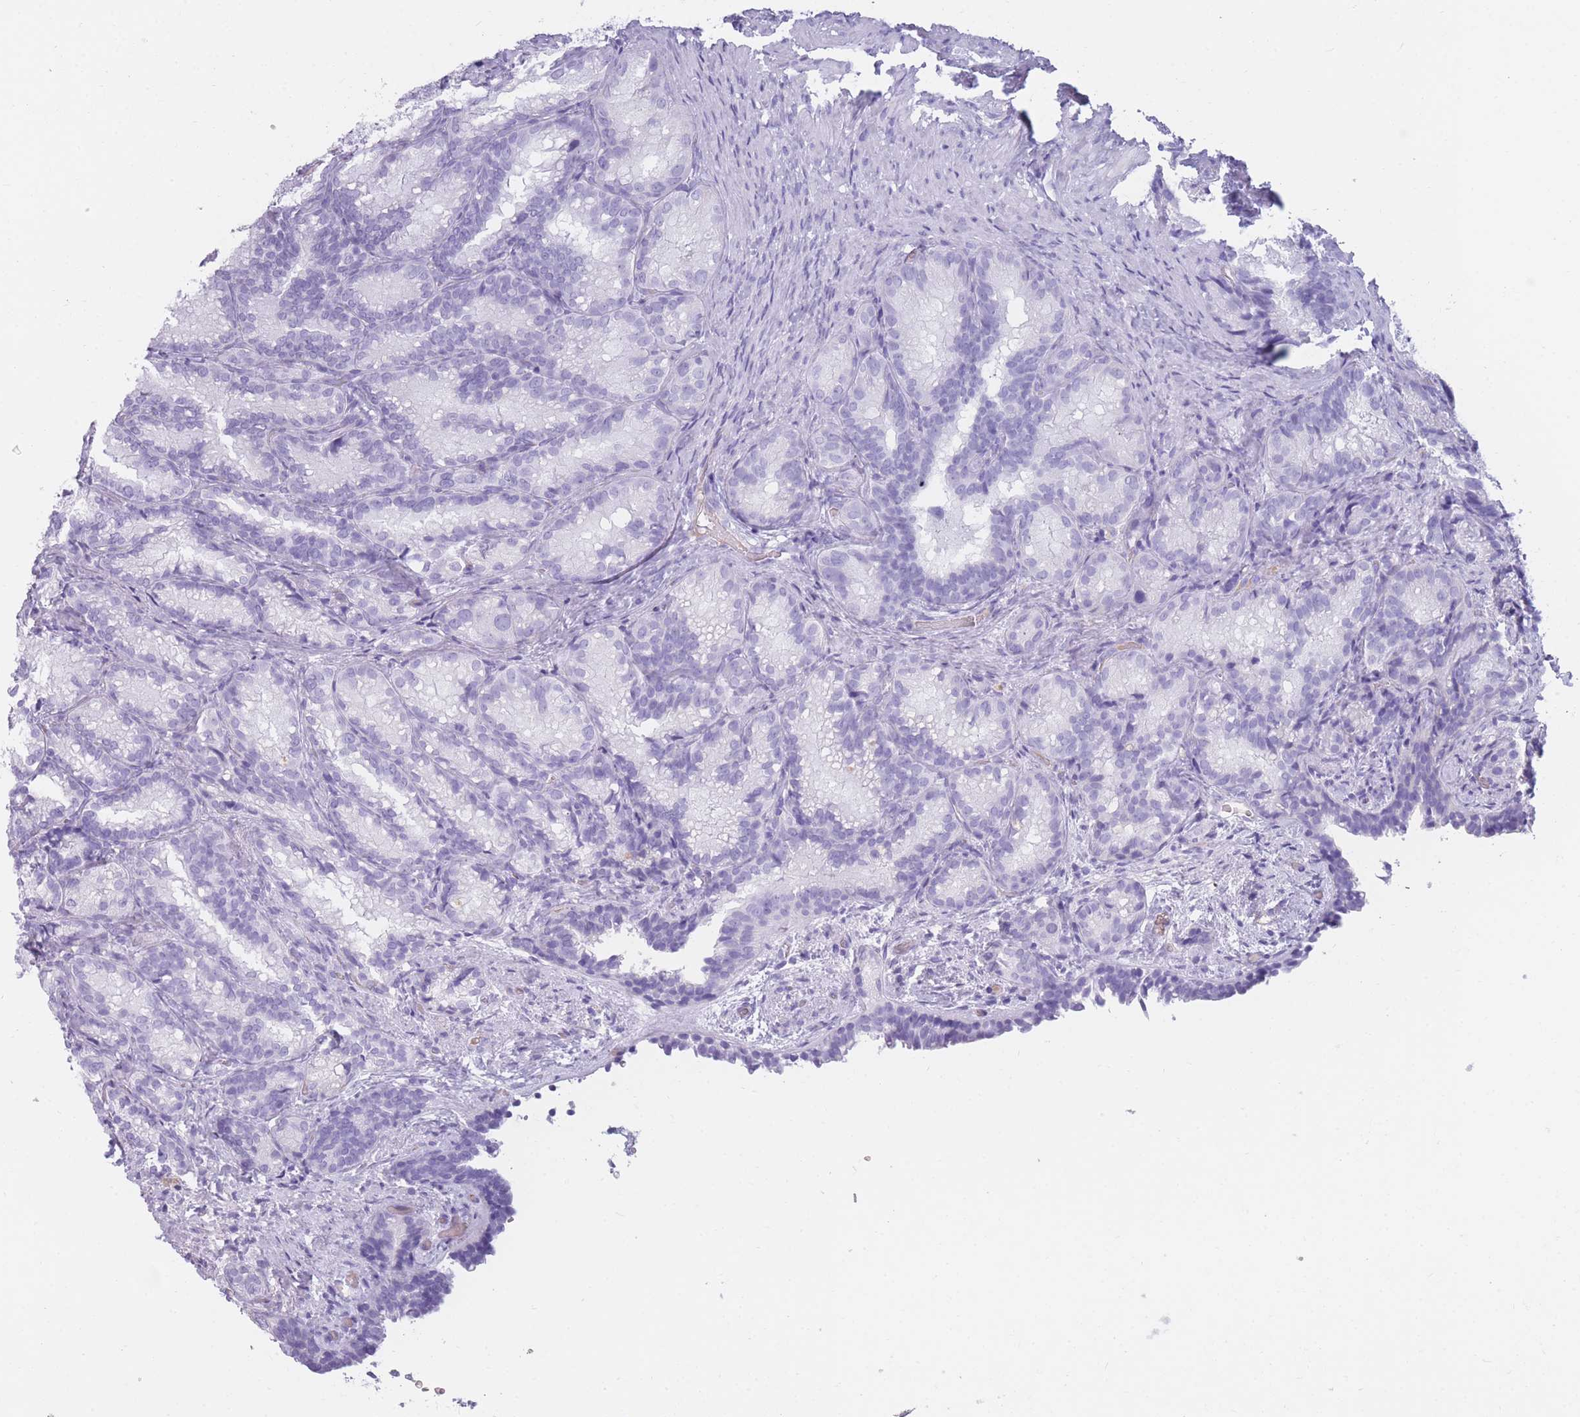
{"staining": {"intensity": "negative", "quantity": "none", "location": "none"}, "tissue": "seminal vesicle", "cell_type": "Glandular cells", "image_type": "normal", "snomed": [{"axis": "morphology", "description": "Normal tissue, NOS"}, {"axis": "topography", "description": "Seminal veicle"}], "caption": "This is an immunohistochemistry (IHC) micrograph of unremarkable human seminal vesicle. There is no positivity in glandular cells.", "gene": "TNFSF11", "patient": {"sex": "male", "age": 58}}